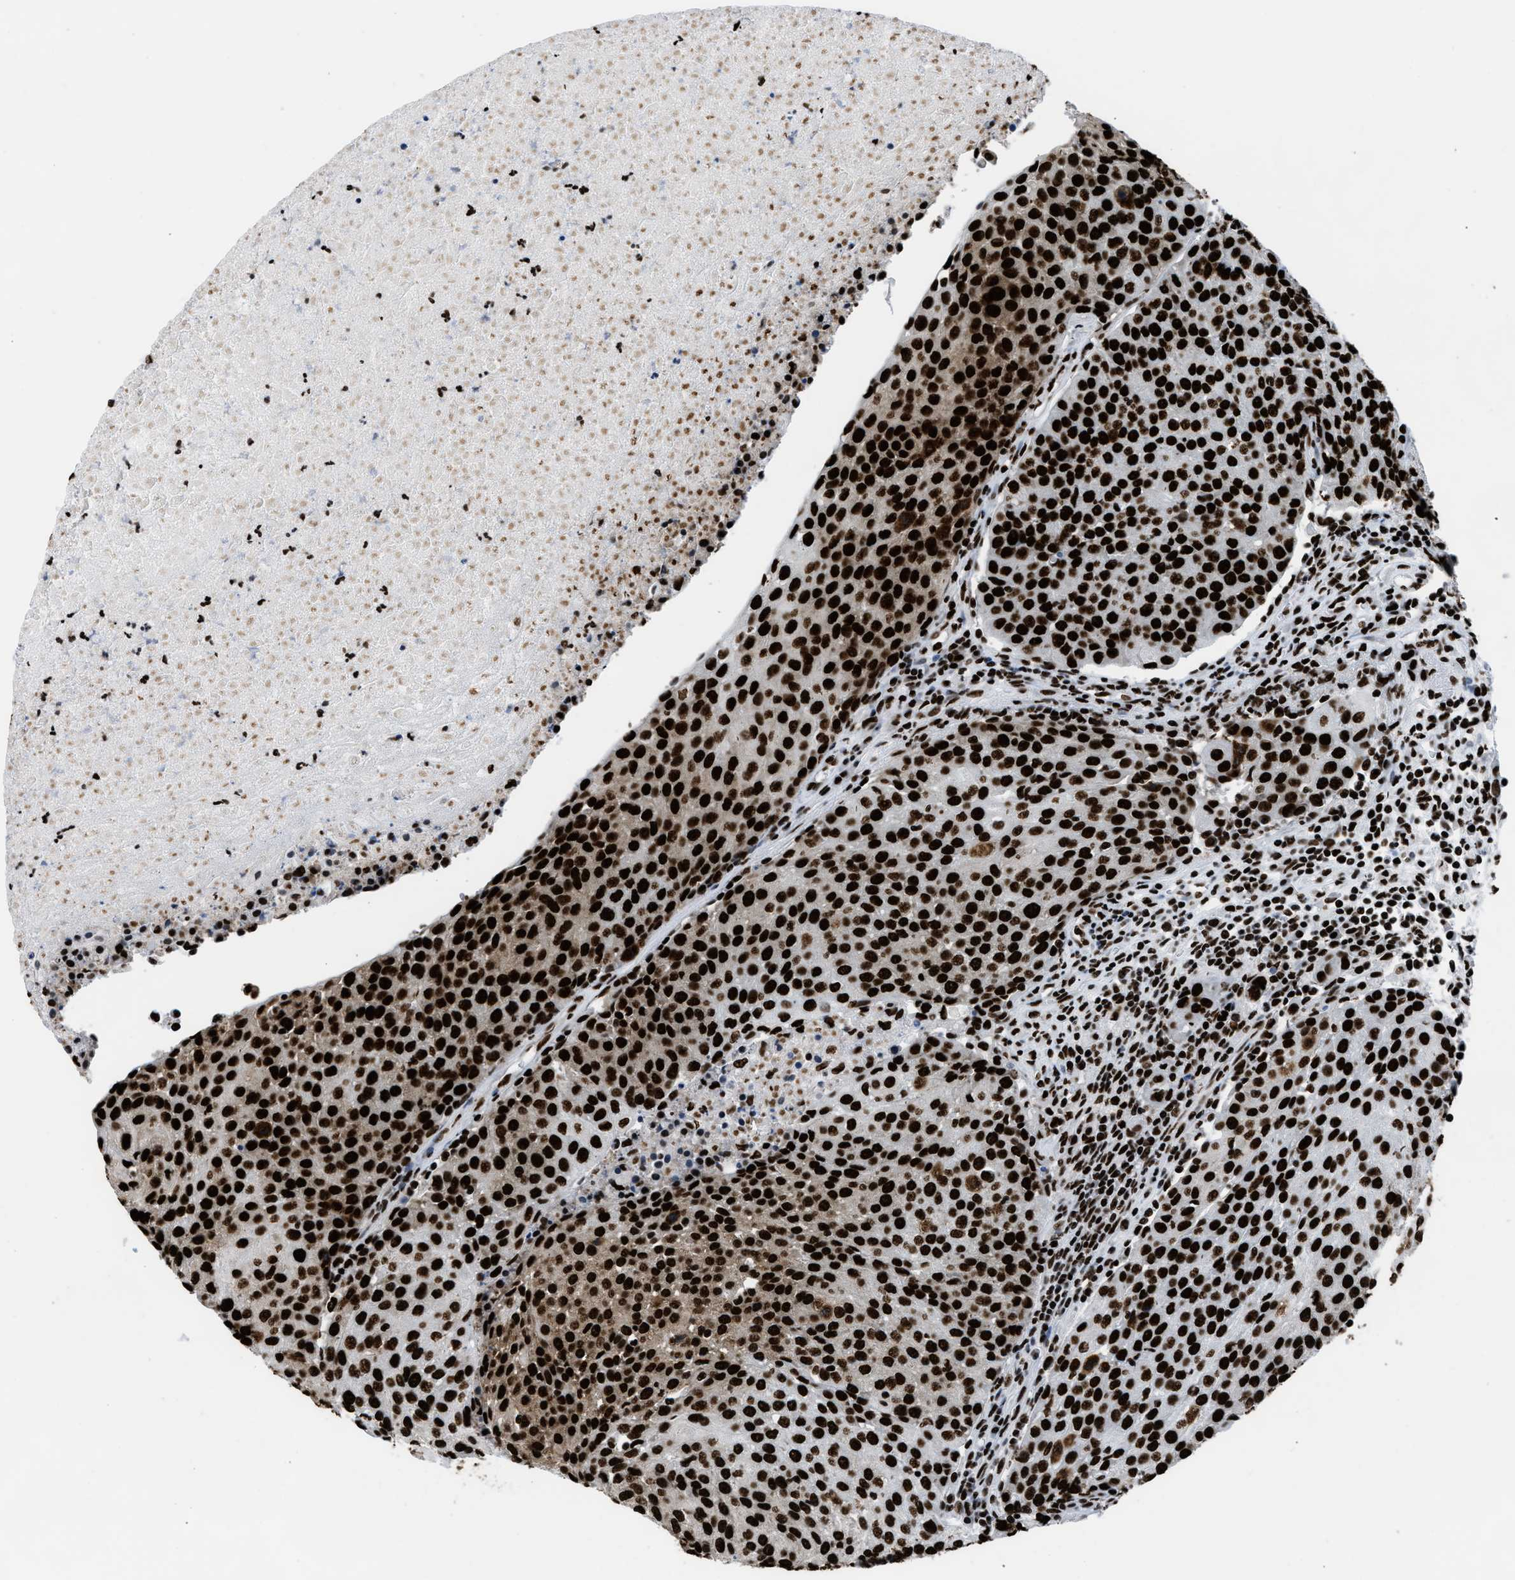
{"staining": {"intensity": "strong", "quantity": ">75%", "location": "nuclear"}, "tissue": "urothelial cancer", "cell_type": "Tumor cells", "image_type": "cancer", "snomed": [{"axis": "morphology", "description": "Urothelial carcinoma, High grade"}, {"axis": "topography", "description": "Urinary bladder"}], "caption": "Immunohistochemistry (DAB) staining of high-grade urothelial carcinoma displays strong nuclear protein staining in about >75% of tumor cells.", "gene": "HNRNPM", "patient": {"sex": "female", "age": 85}}